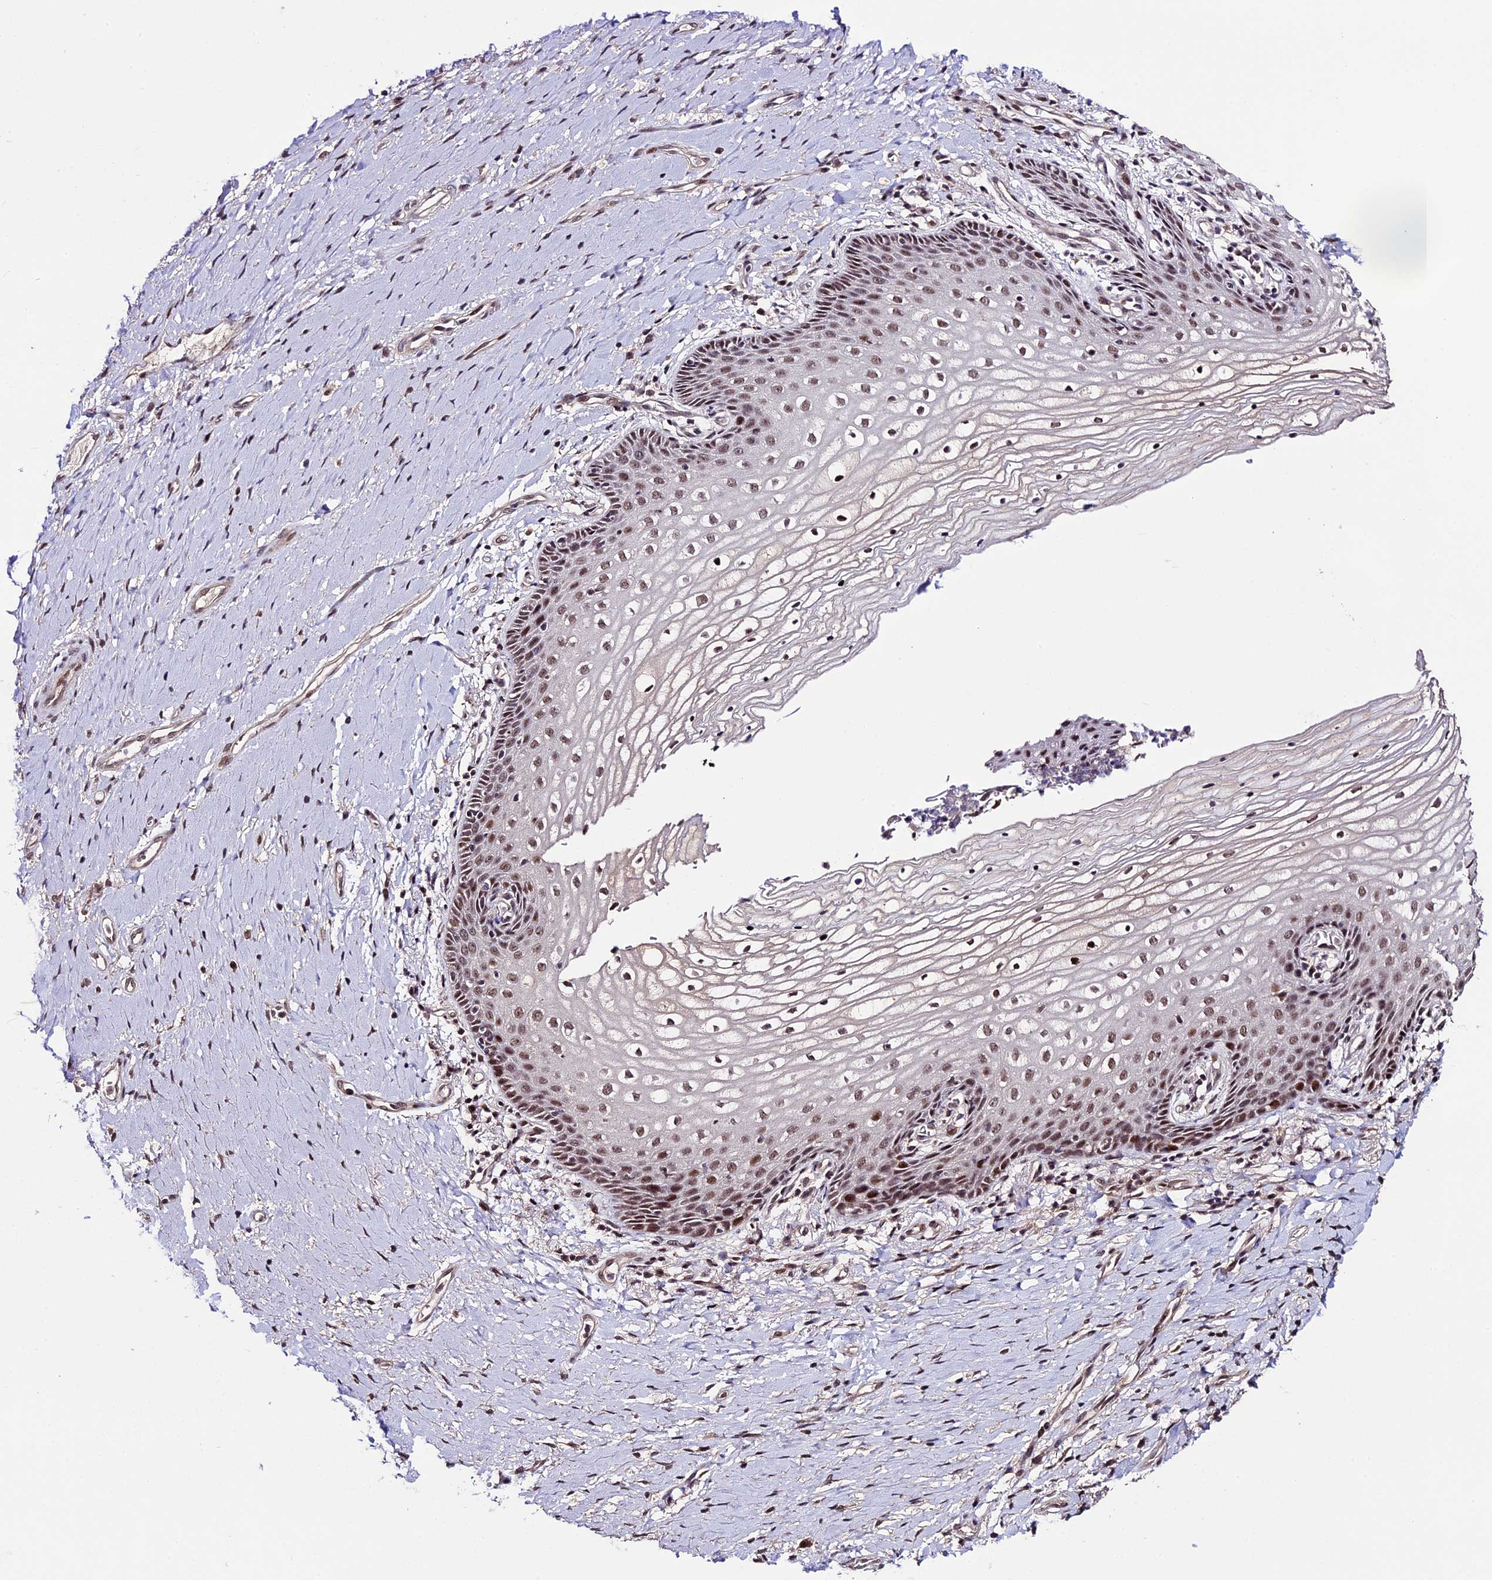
{"staining": {"intensity": "strong", "quantity": ">75%", "location": "nuclear"}, "tissue": "vagina", "cell_type": "Squamous epithelial cells", "image_type": "normal", "snomed": [{"axis": "morphology", "description": "Normal tissue, NOS"}, {"axis": "topography", "description": "Vagina"}], "caption": "Unremarkable vagina shows strong nuclear expression in approximately >75% of squamous epithelial cells, visualized by immunohistochemistry.", "gene": "TCP11L2", "patient": {"sex": "female", "age": 60}}